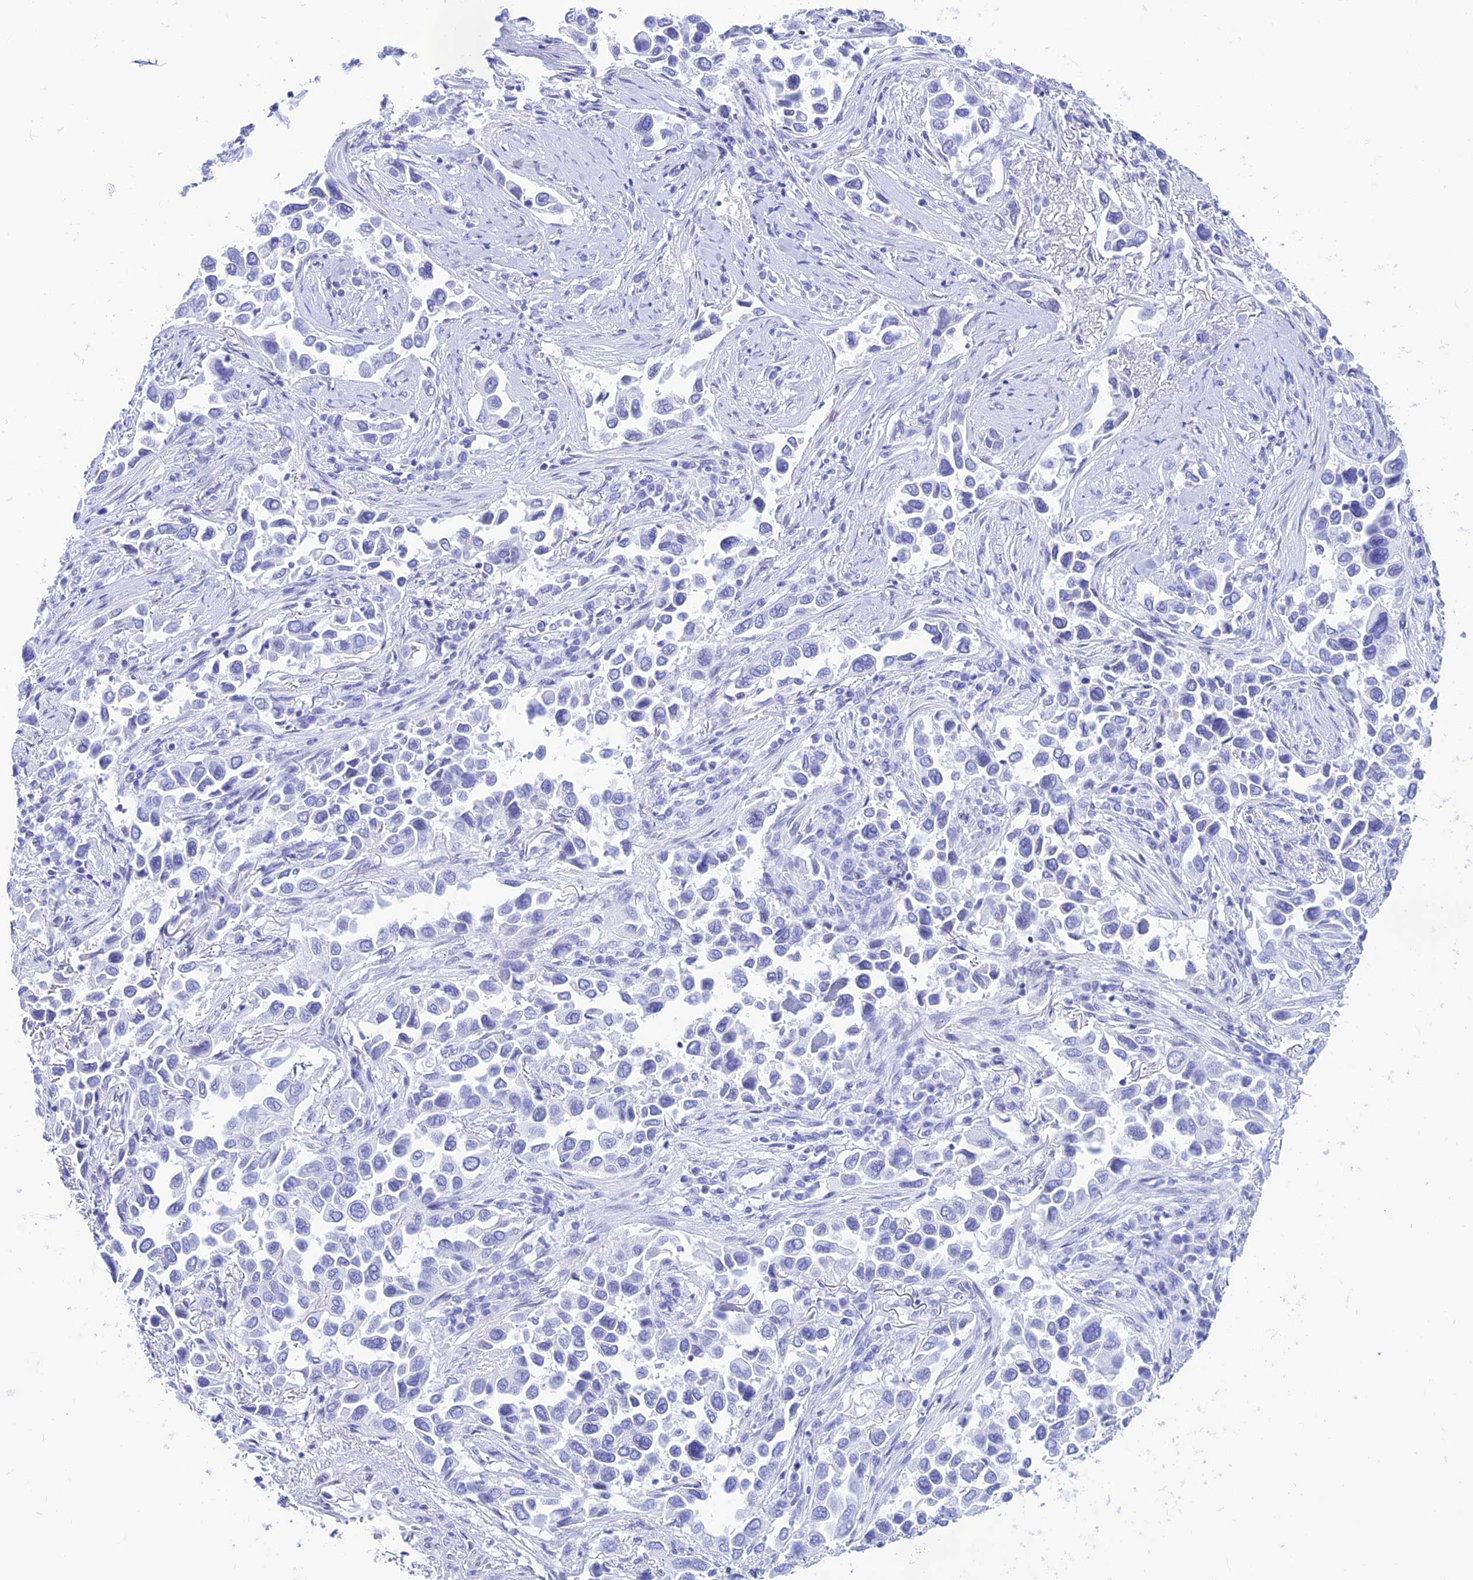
{"staining": {"intensity": "negative", "quantity": "none", "location": "none"}, "tissue": "lung cancer", "cell_type": "Tumor cells", "image_type": "cancer", "snomed": [{"axis": "morphology", "description": "Adenocarcinoma, NOS"}, {"axis": "topography", "description": "Lung"}], "caption": "An IHC micrograph of lung cancer (adenocarcinoma) is shown. There is no staining in tumor cells of lung cancer (adenocarcinoma). (Brightfield microscopy of DAB (3,3'-diaminobenzidine) IHC at high magnification).", "gene": "PRNP", "patient": {"sex": "female", "age": 76}}